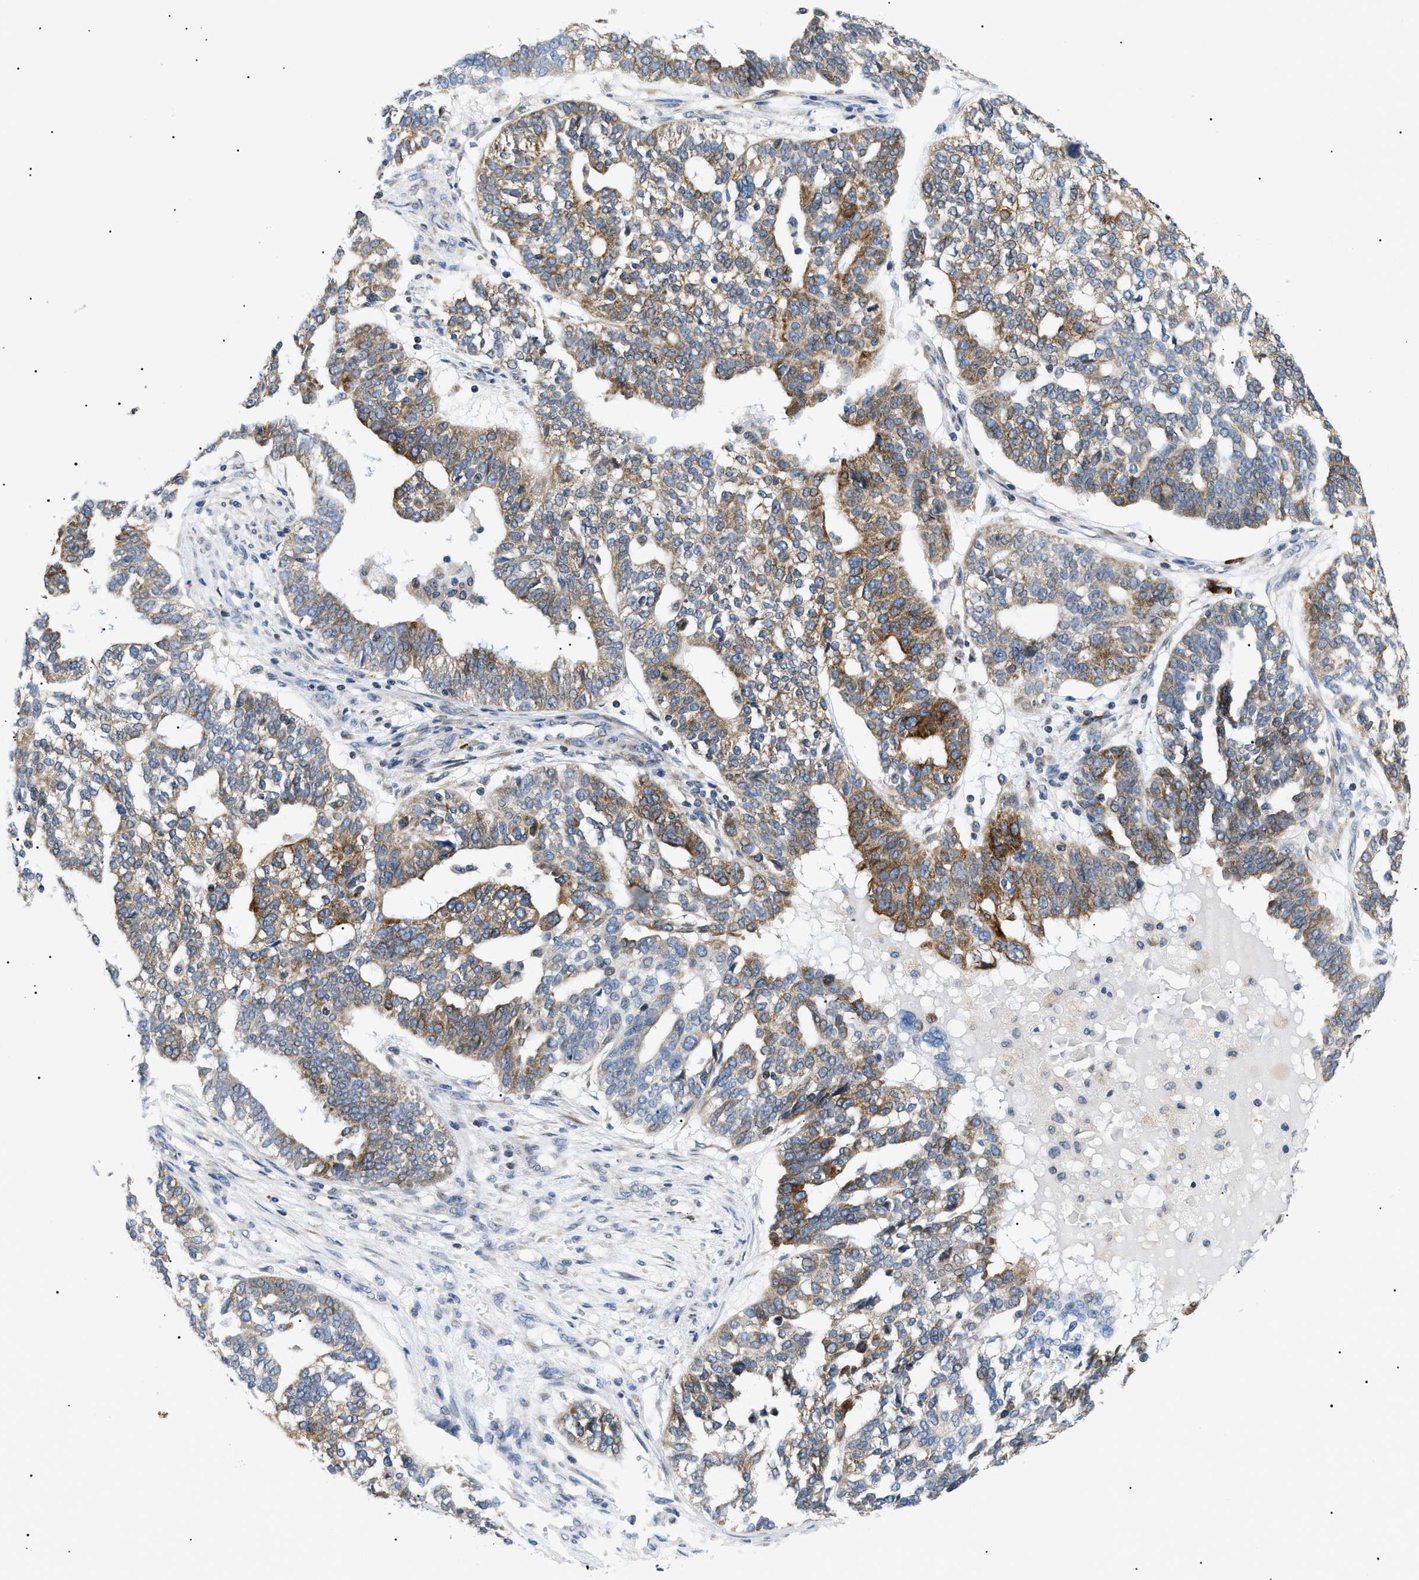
{"staining": {"intensity": "moderate", "quantity": ">75%", "location": "cytoplasmic/membranous"}, "tissue": "ovarian cancer", "cell_type": "Tumor cells", "image_type": "cancer", "snomed": [{"axis": "morphology", "description": "Cystadenocarcinoma, serous, NOS"}, {"axis": "topography", "description": "Ovary"}], "caption": "Brown immunohistochemical staining in serous cystadenocarcinoma (ovarian) demonstrates moderate cytoplasmic/membranous expression in about >75% of tumor cells.", "gene": "DERL1", "patient": {"sex": "female", "age": 59}}